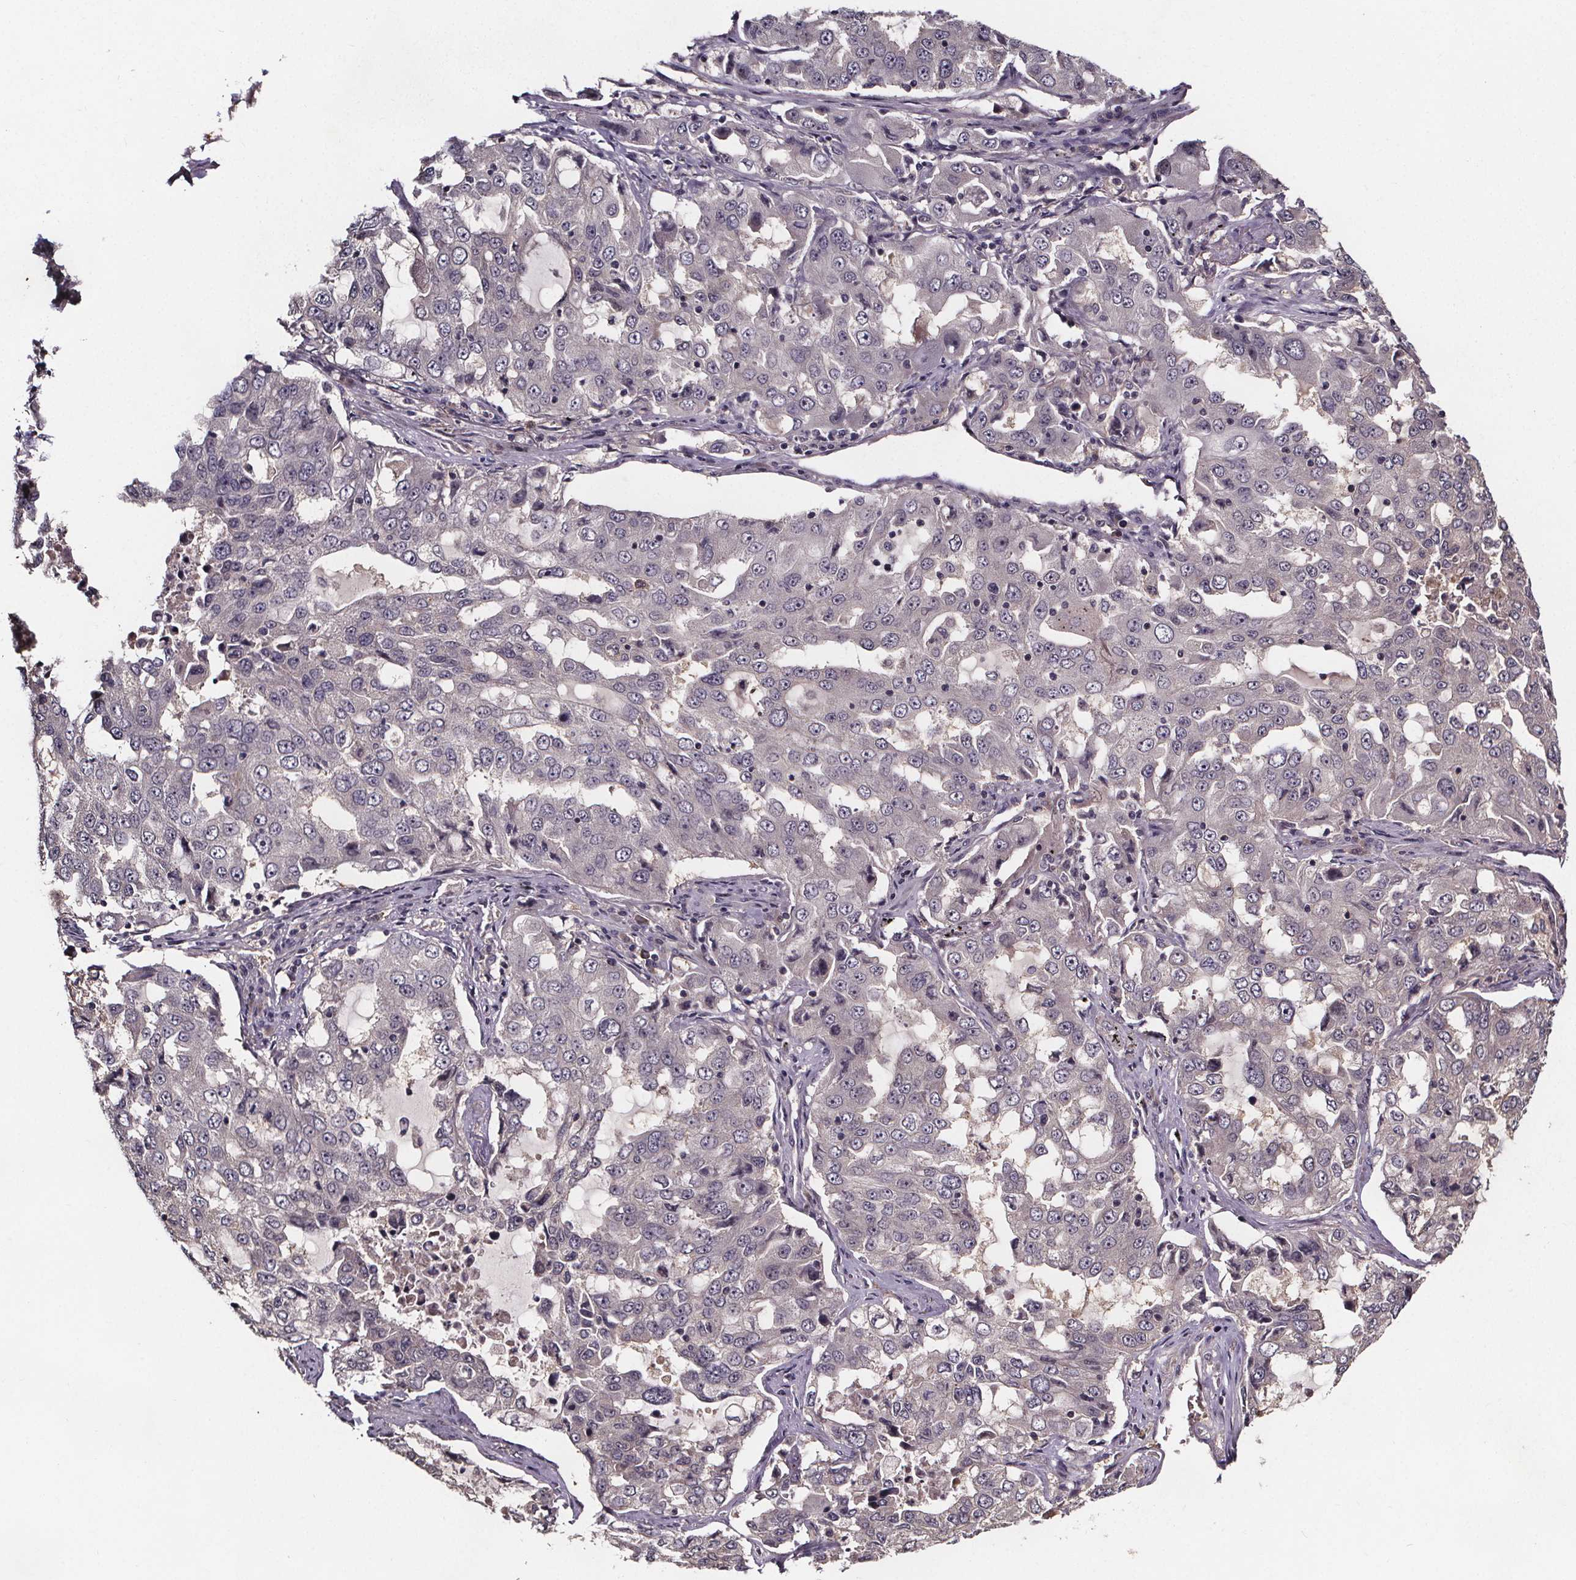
{"staining": {"intensity": "negative", "quantity": "none", "location": "none"}, "tissue": "lung cancer", "cell_type": "Tumor cells", "image_type": "cancer", "snomed": [{"axis": "morphology", "description": "Adenocarcinoma, NOS"}, {"axis": "topography", "description": "Lung"}], "caption": "Tumor cells are negative for protein expression in human lung cancer.", "gene": "SMIM1", "patient": {"sex": "female", "age": 61}}